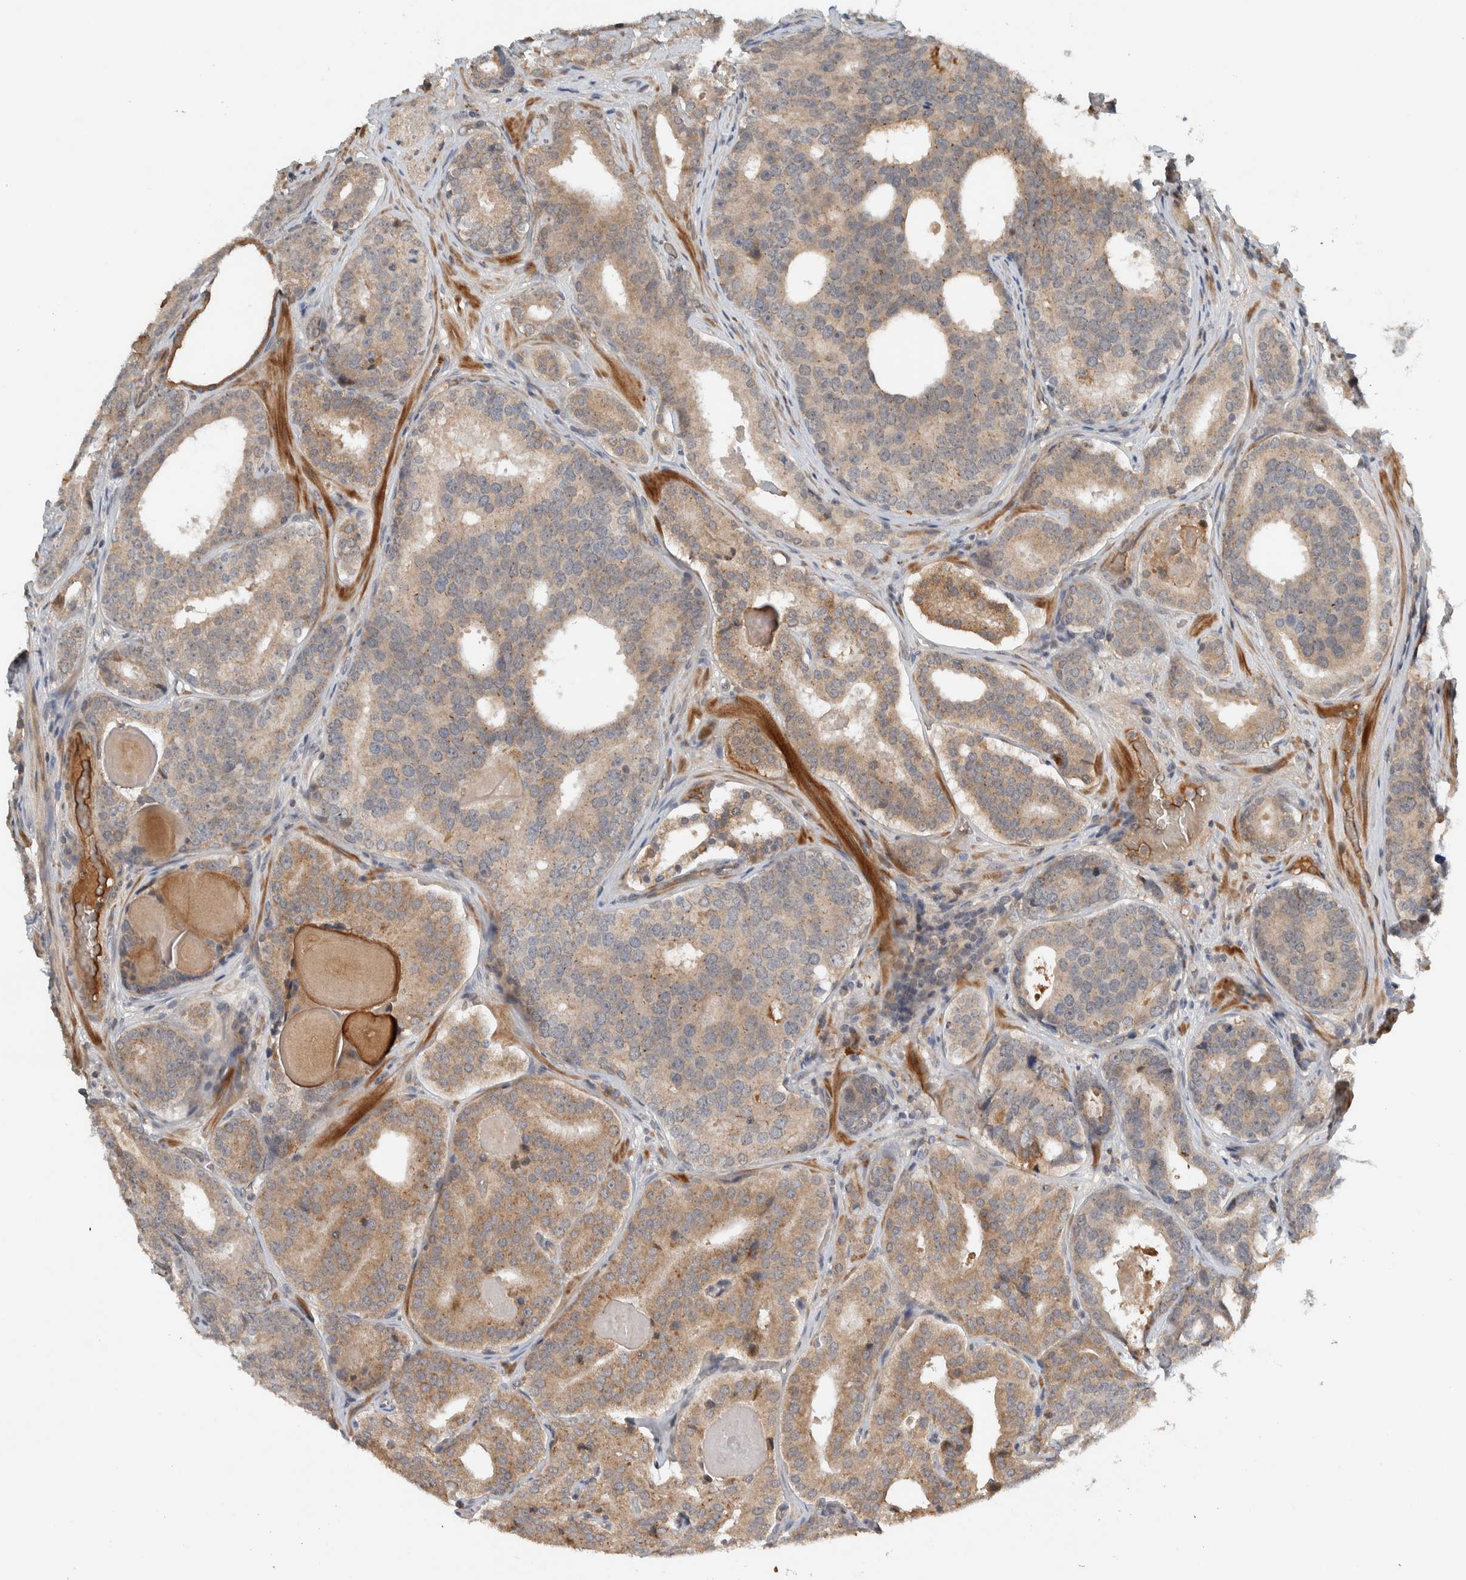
{"staining": {"intensity": "weak", "quantity": ">75%", "location": "cytoplasmic/membranous"}, "tissue": "prostate cancer", "cell_type": "Tumor cells", "image_type": "cancer", "snomed": [{"axis": "morphology", "description": "Adenocarcinoma, High grade"}, {"axis": "topography", "description": "Prostate"}], "caption": "Immunohistochemical staining of prostate adenocarcinoma (high-grade) reveals low levels of weak cytoplasmic/membranous positivity in approximately >75% of tumor cells.", "gene": "ARMC7", "patient": {"sex": "male", "age": 60}}